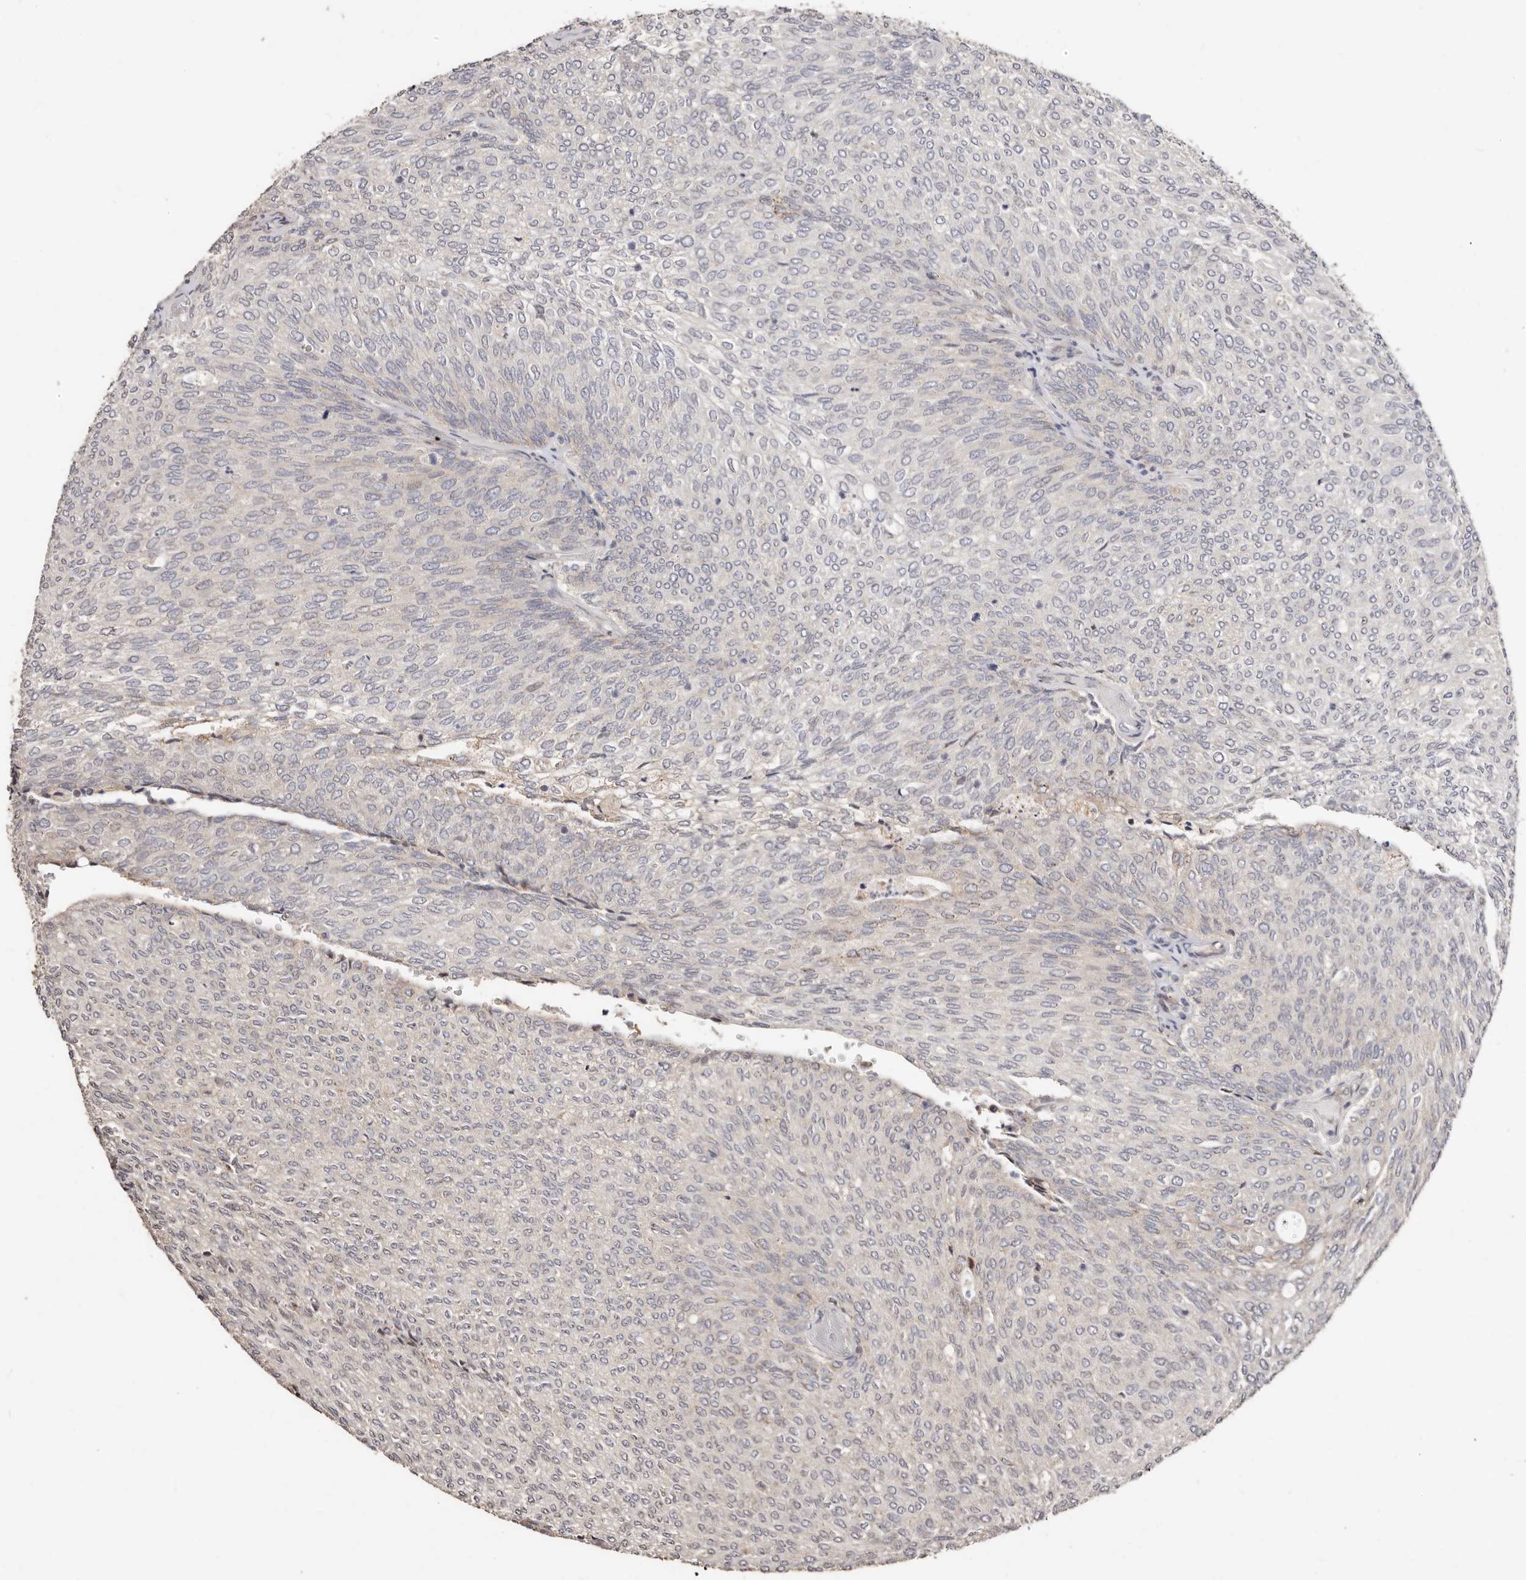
{"staining": {"intensity": "negative", "quantity": "none", "location": "none"}, "tissue": "urothelial cancer", "cell_type": "Tumor cells", "image_type": "cancer", "snomed": [{"axis": "morphology", "description": "Urothelial carcinoma, Low grade"}, {"axis": "topography", "description": "Urinary bladder"}], "caption": "IHC of human urothelial cancer displays no expression in tumor cells.", "gene": "APOL6", "patient": {"sex": "female", "age": 79}}